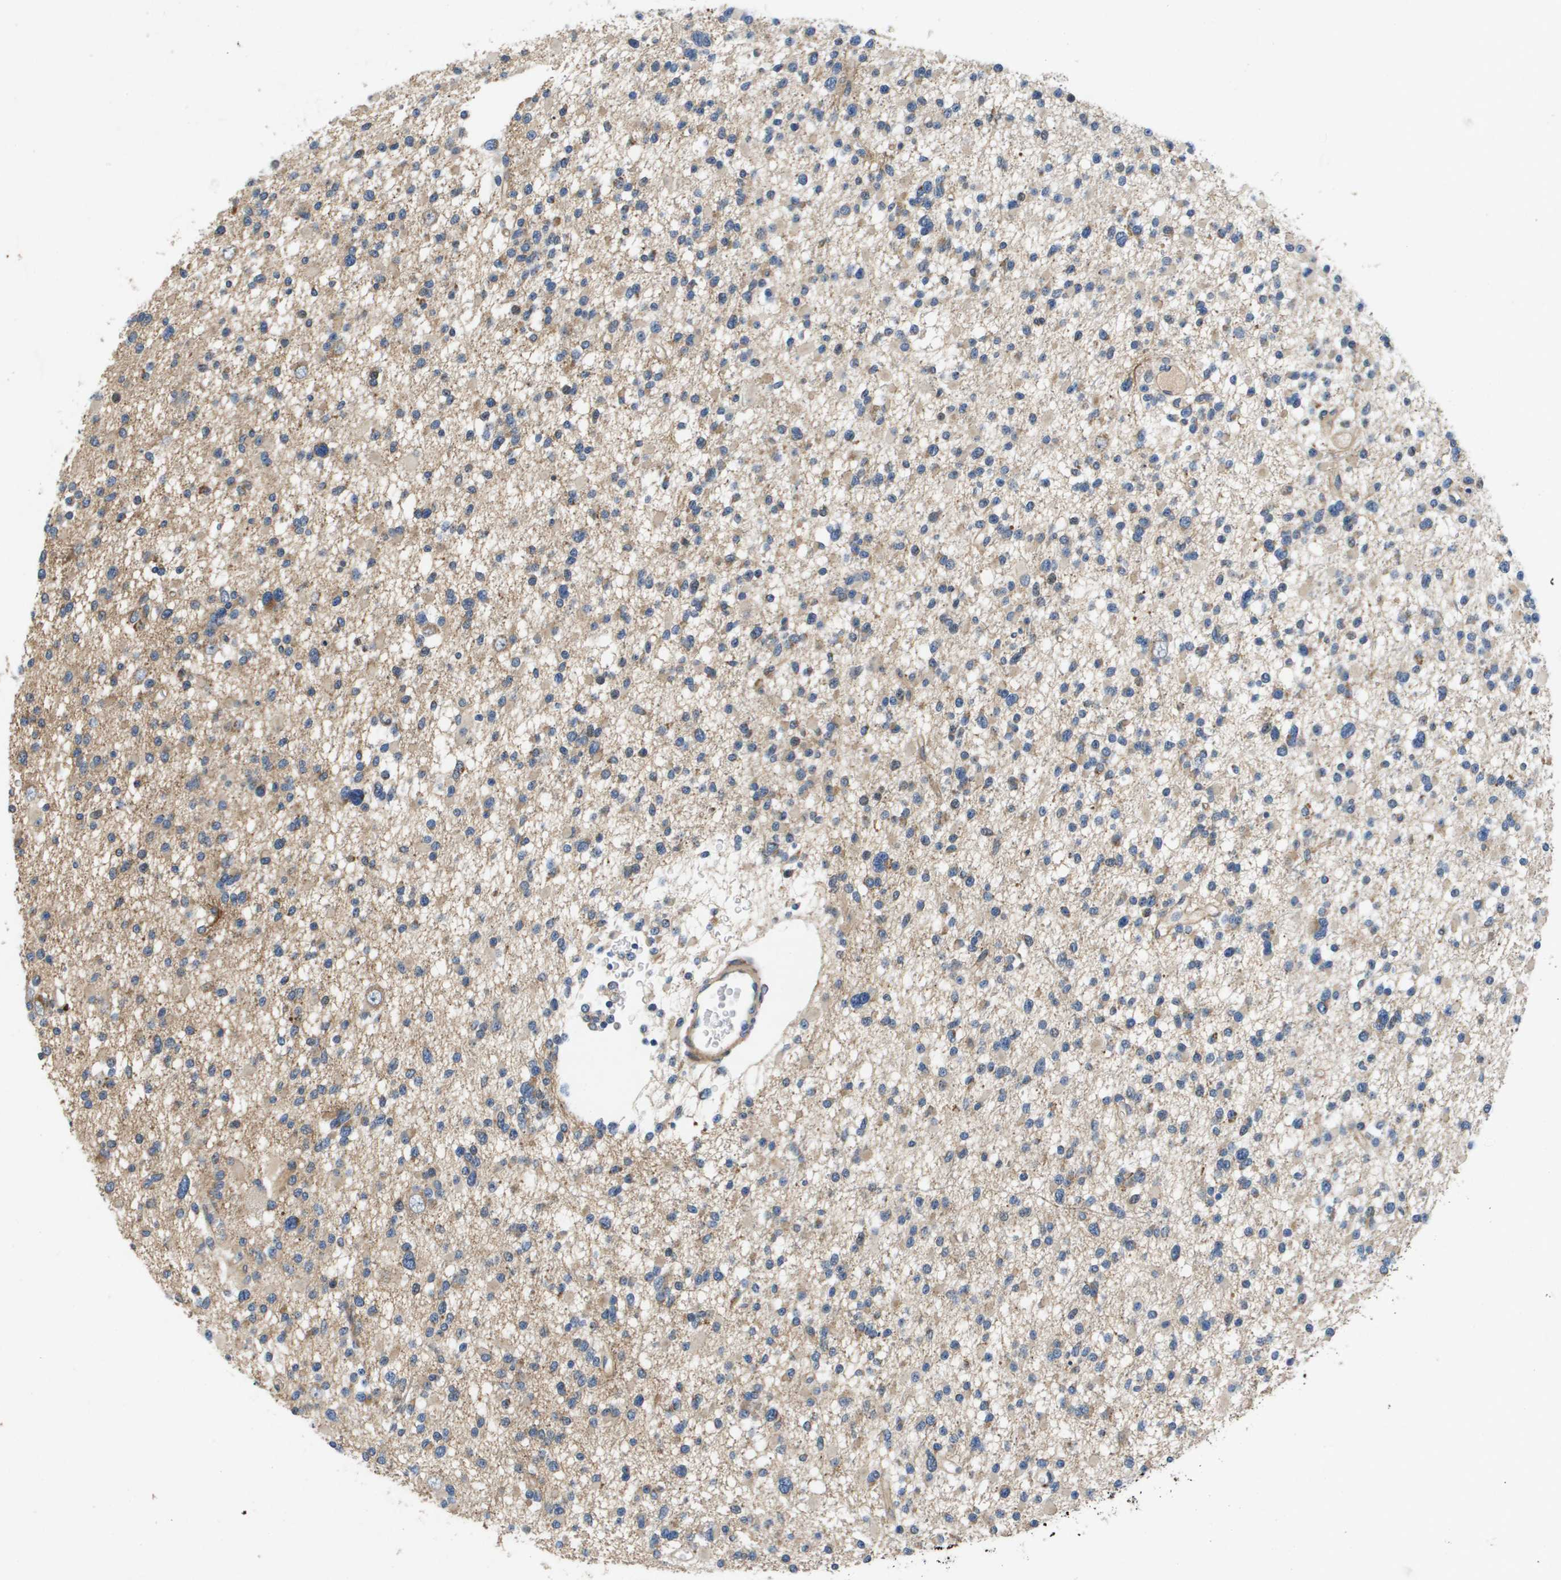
{"staining": {"intensity": "weak", "quantity": "25%-75%", "location": "cytoplasmic/membranous"}, "tissue": "glioma", "cell_type": "Tumor cells", "image_type": "cancer", "snomed": [{"axis": "morphology", "description": "Glioma, malignant, Low grade"}, {"axis": "topography", "description": "Brain"}], "caption": "High-magnification brightfield microscopy of malignant glioma (low-grade) stained with DAB (brown) and counterstained with hematoxylin (blue). tumor cells exhibit weak cytoplasmic/membranous expression is appreciated in about25%-75% of cells.", "gene": "ENTPD2", "patient": {"sex": "female", "age": 22}}